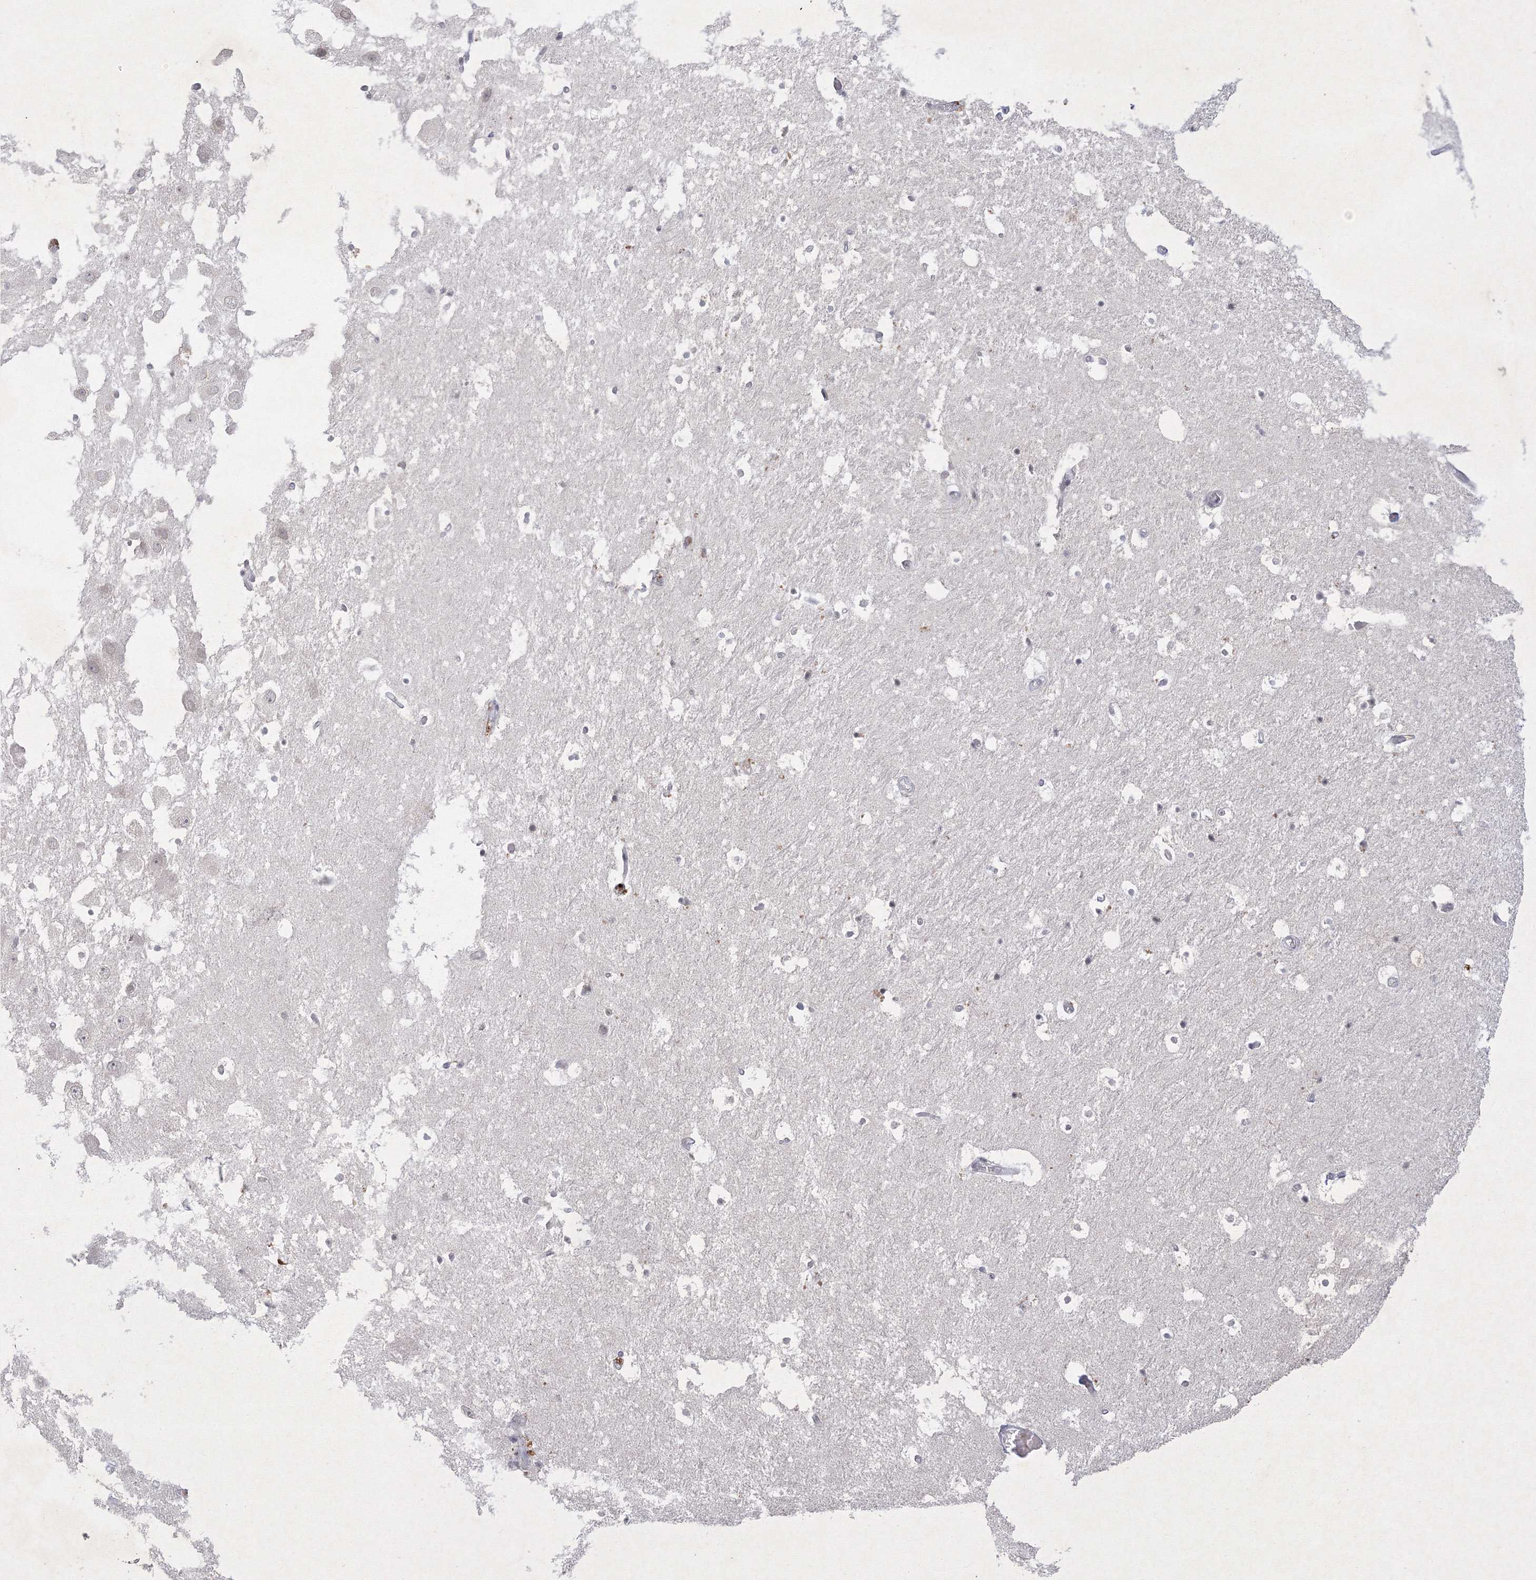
{"staining": {"intensity": "weak", "quantity": "<25%", "location": "cytoplasmic/membranous"}, "tissue": "hippocampus", "cell_type": "Glial cells", "image_type": "normal", "snomed": [{"axis": "morphology", "description": "Normal tissue, NOS"}, {"axis": "topography", "description": "Hippocampus"}], "caption": "A micrograph of hippocampus stained for a protein displays no brown staining in glial cells. (DAB immunohistochemistry visualized using brightfield microscopy, high magnification).", "gene": "NXPE3", "patient": {"sex": "female", "age": 52}}